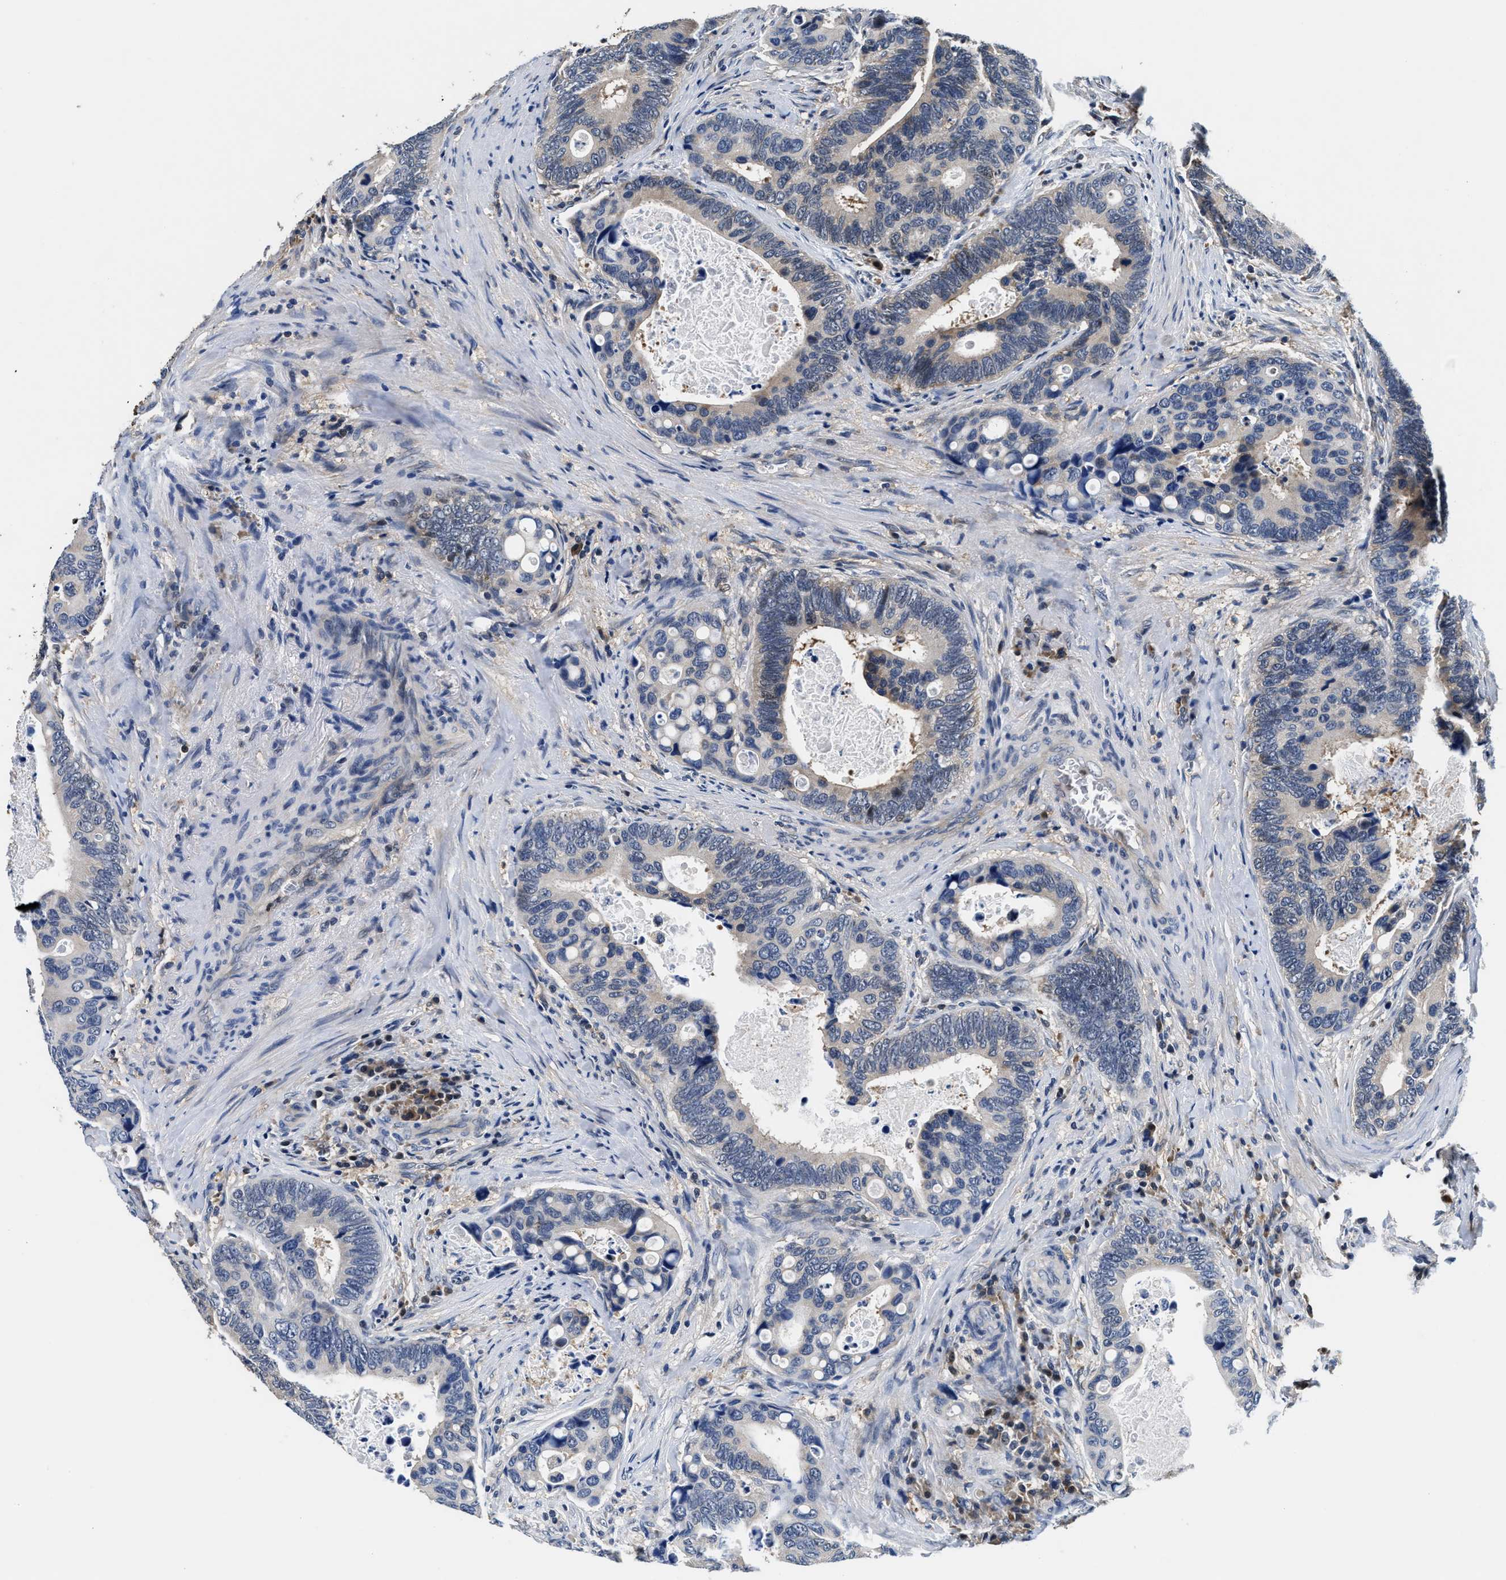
{"staining": {"intensity": "weak", "quantity": "<25%", "location": "cytoplasmic/membranous"}, "tissue": "colorectal cancer", "cell_type": "Tumor cells", "image_type": "cancer", "snomed": [{"axis": "morphology", "description": "Inflammation, NOS"}, {"axis": "morphology", "description": "Adenocarcinoma, NOS"}, {"axis": "topography", "description": "Colon"}], "caption": "This is an IHC image of adenocarcinoma (colorectal). There is no expression in tumor cells.", "gene": "PHPT1", "patient": {"sex": "male", "age": 72}}